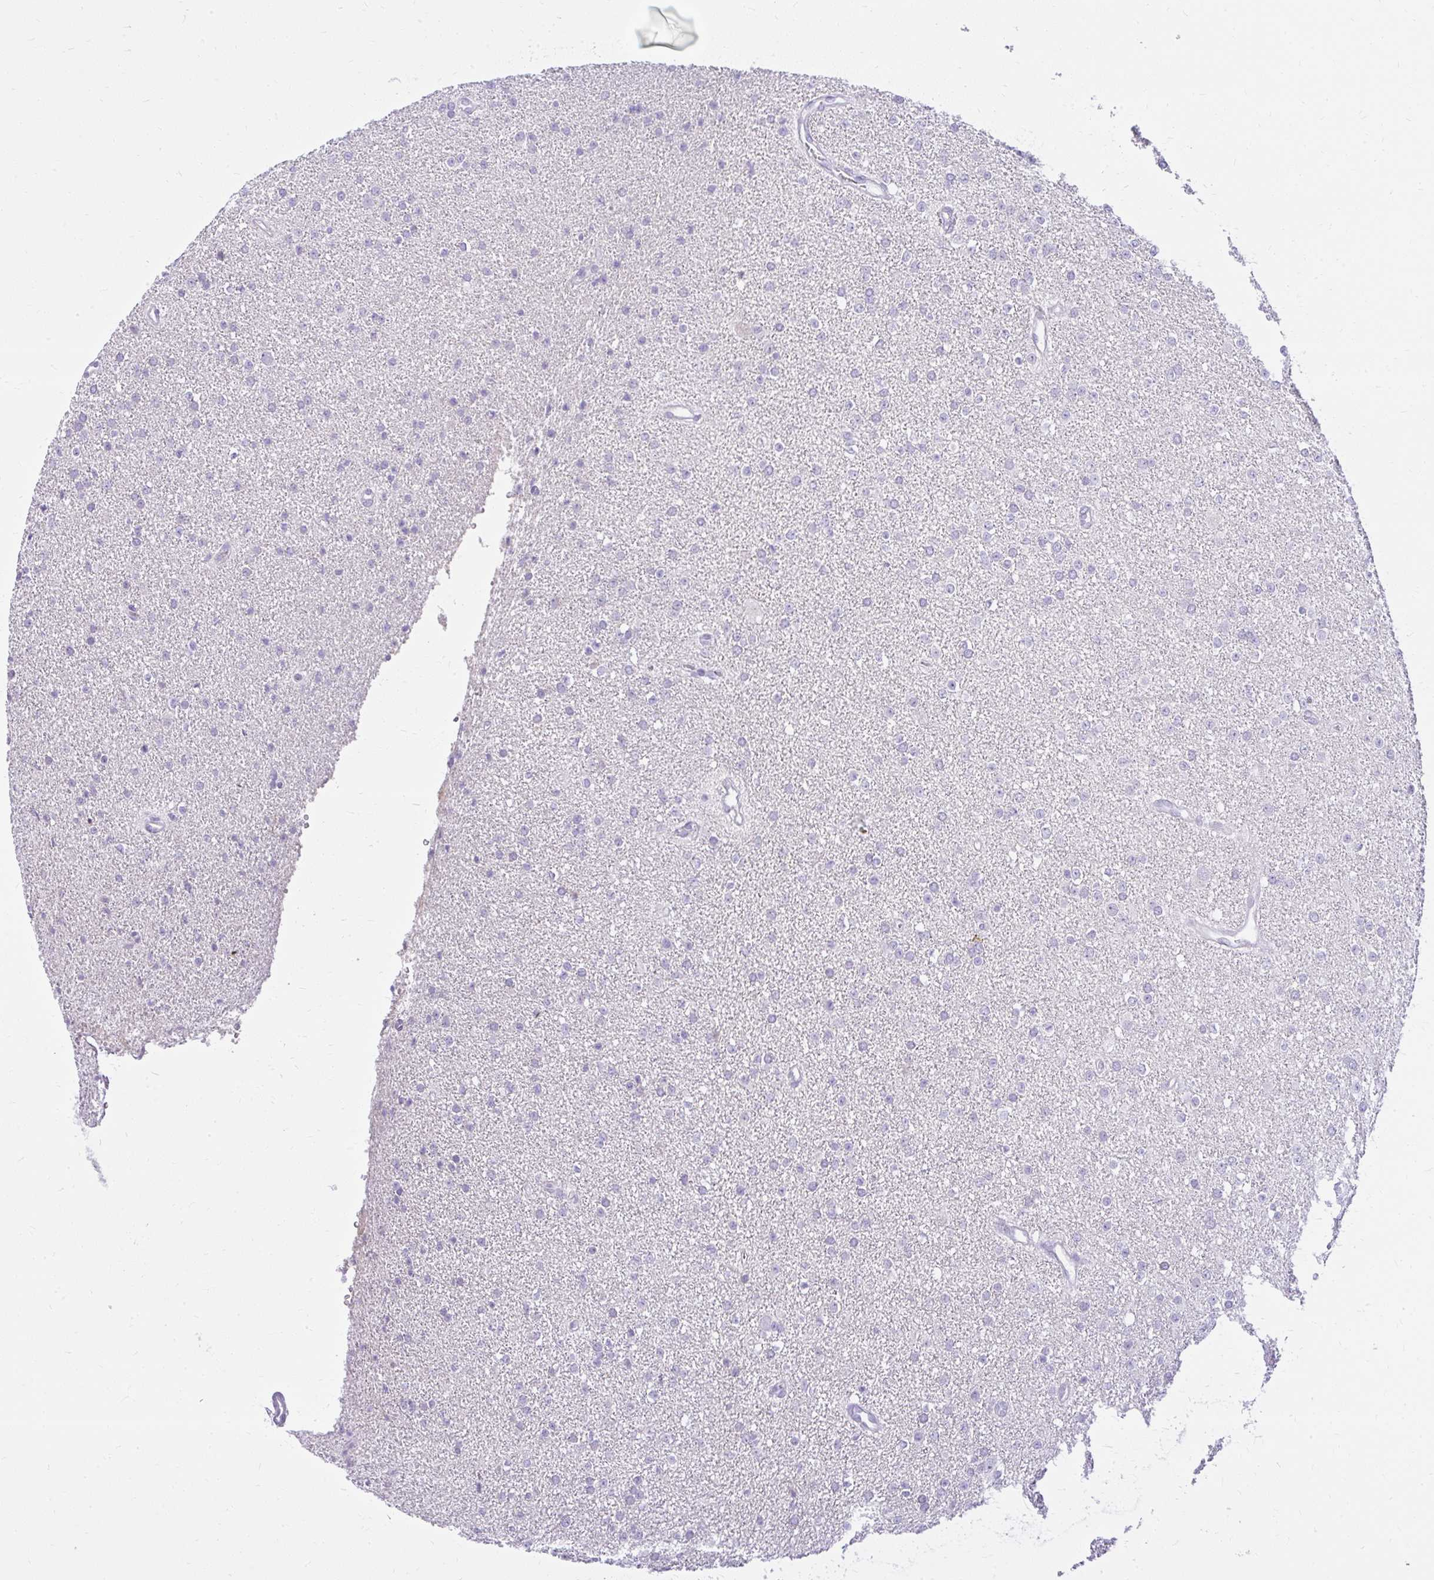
{"staining": {"intensity": "negative", "quantity": "none", "location": "none"}, "tissue": "glioma", "cell_type": "Tumor cells", "image_type": "cancer", "snomed": [{"axis": "morphology", "description": "Glioma, malignant, Low grade"}, {"axis": "topography", "description": "Brain"}], "caption": "A histopathology image of glioma stained for a protein demonstrates no brown staining in tumor cells. Nuclei are stained in blue.", "gene": "PRAP1", "patient": {"sex": "female", "age": 34}}